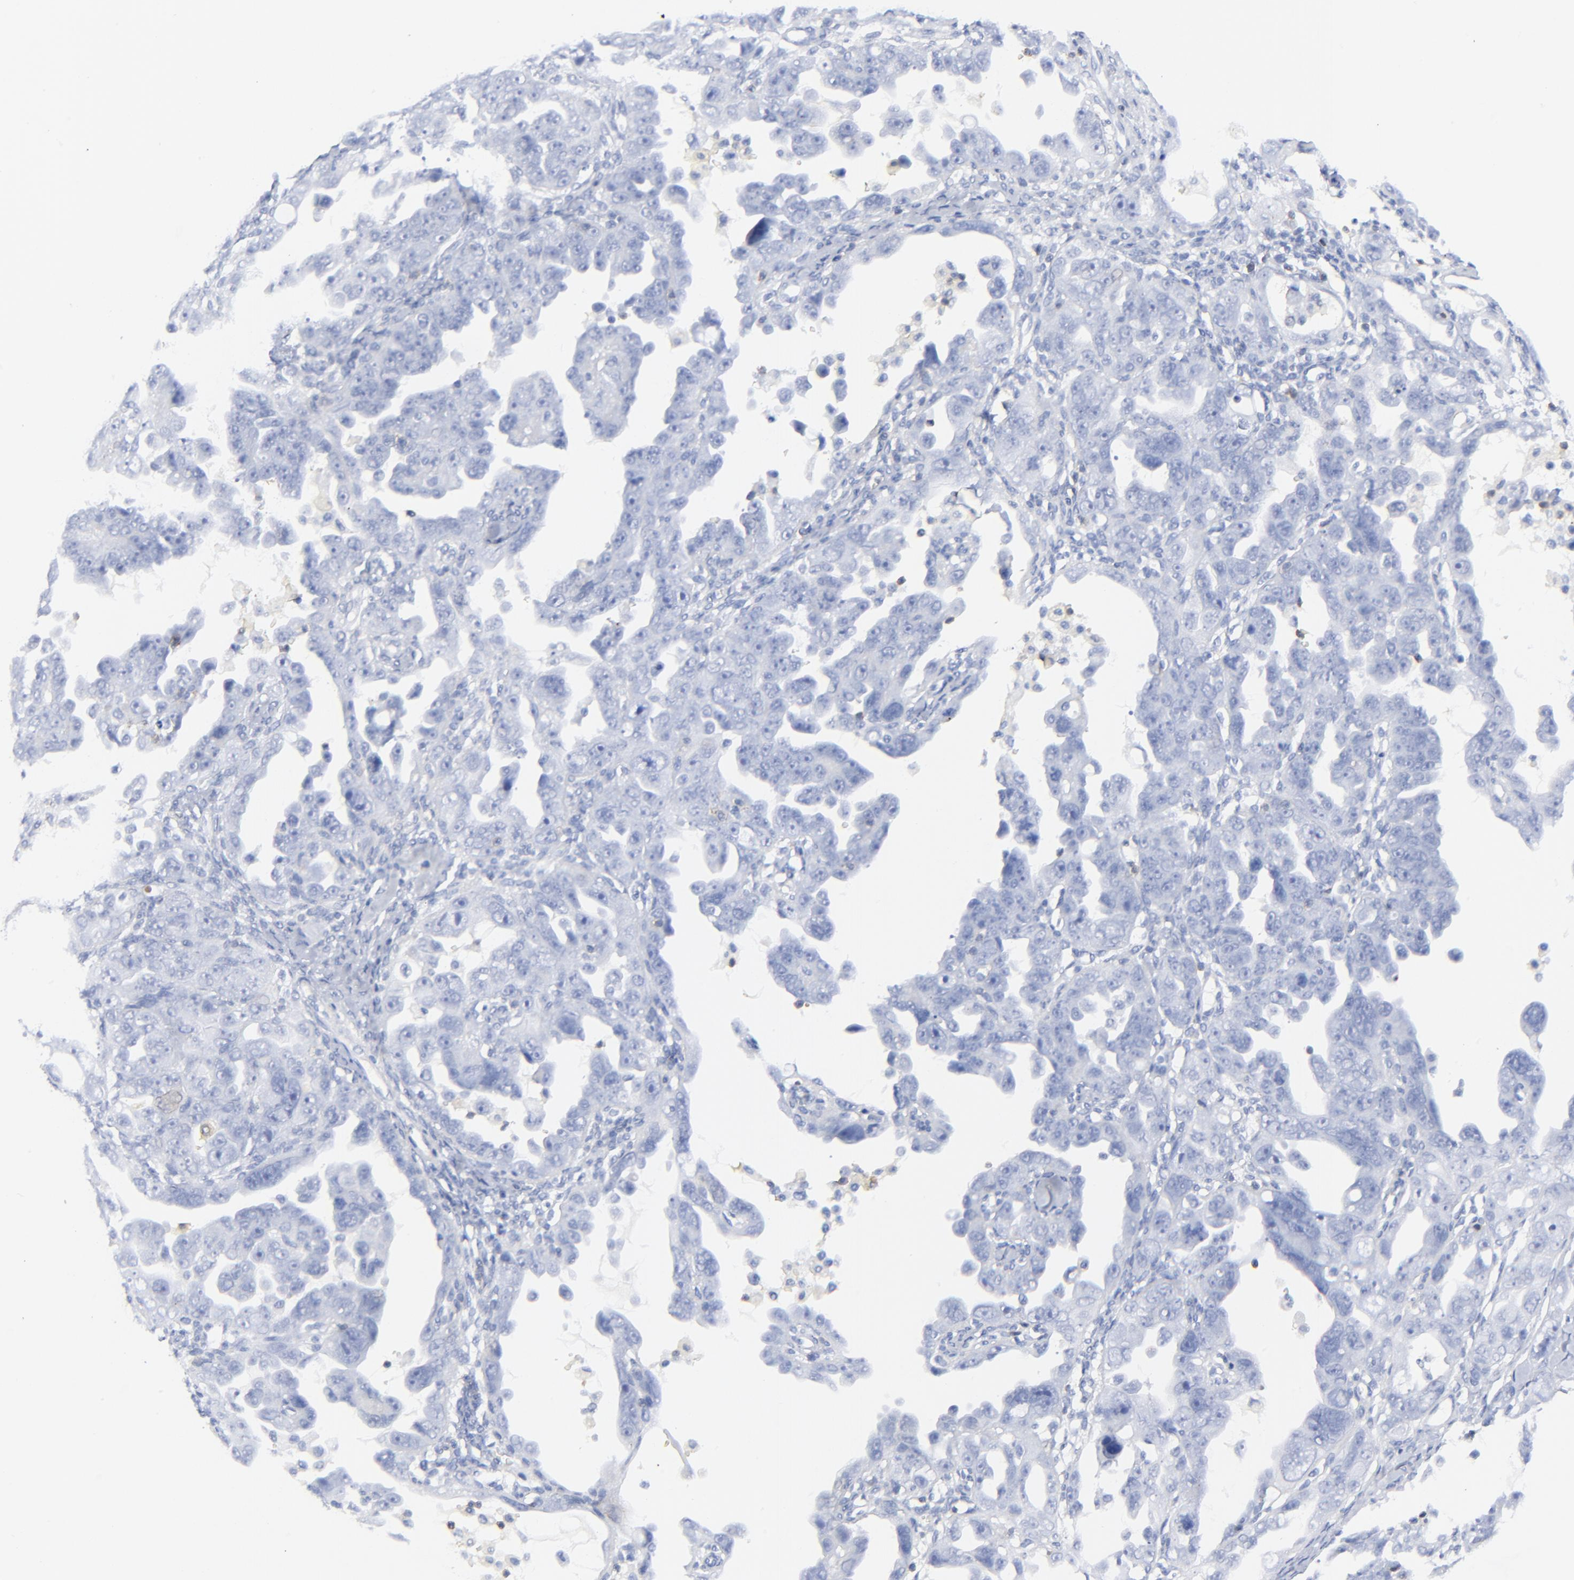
{"staining": {"intensity": "negative", "quantity": "none", "location": "none"}, "tissue": "ovarian cancer", "cell_type": "Tumor cells", "image_type": "cancer", "snomed": [{"axis": "morphology", "description": "Cystadenocarcinoma, serous, NOS"}, {"axis": "topography", "description": "Ovary"}], "caption": "Protein analysis of serous cystadenocarcinoma (ovarian) displays no significant positivity in tumor cells.", "gene": "LCK", "patient": {"sex": "female", "age": 66}}